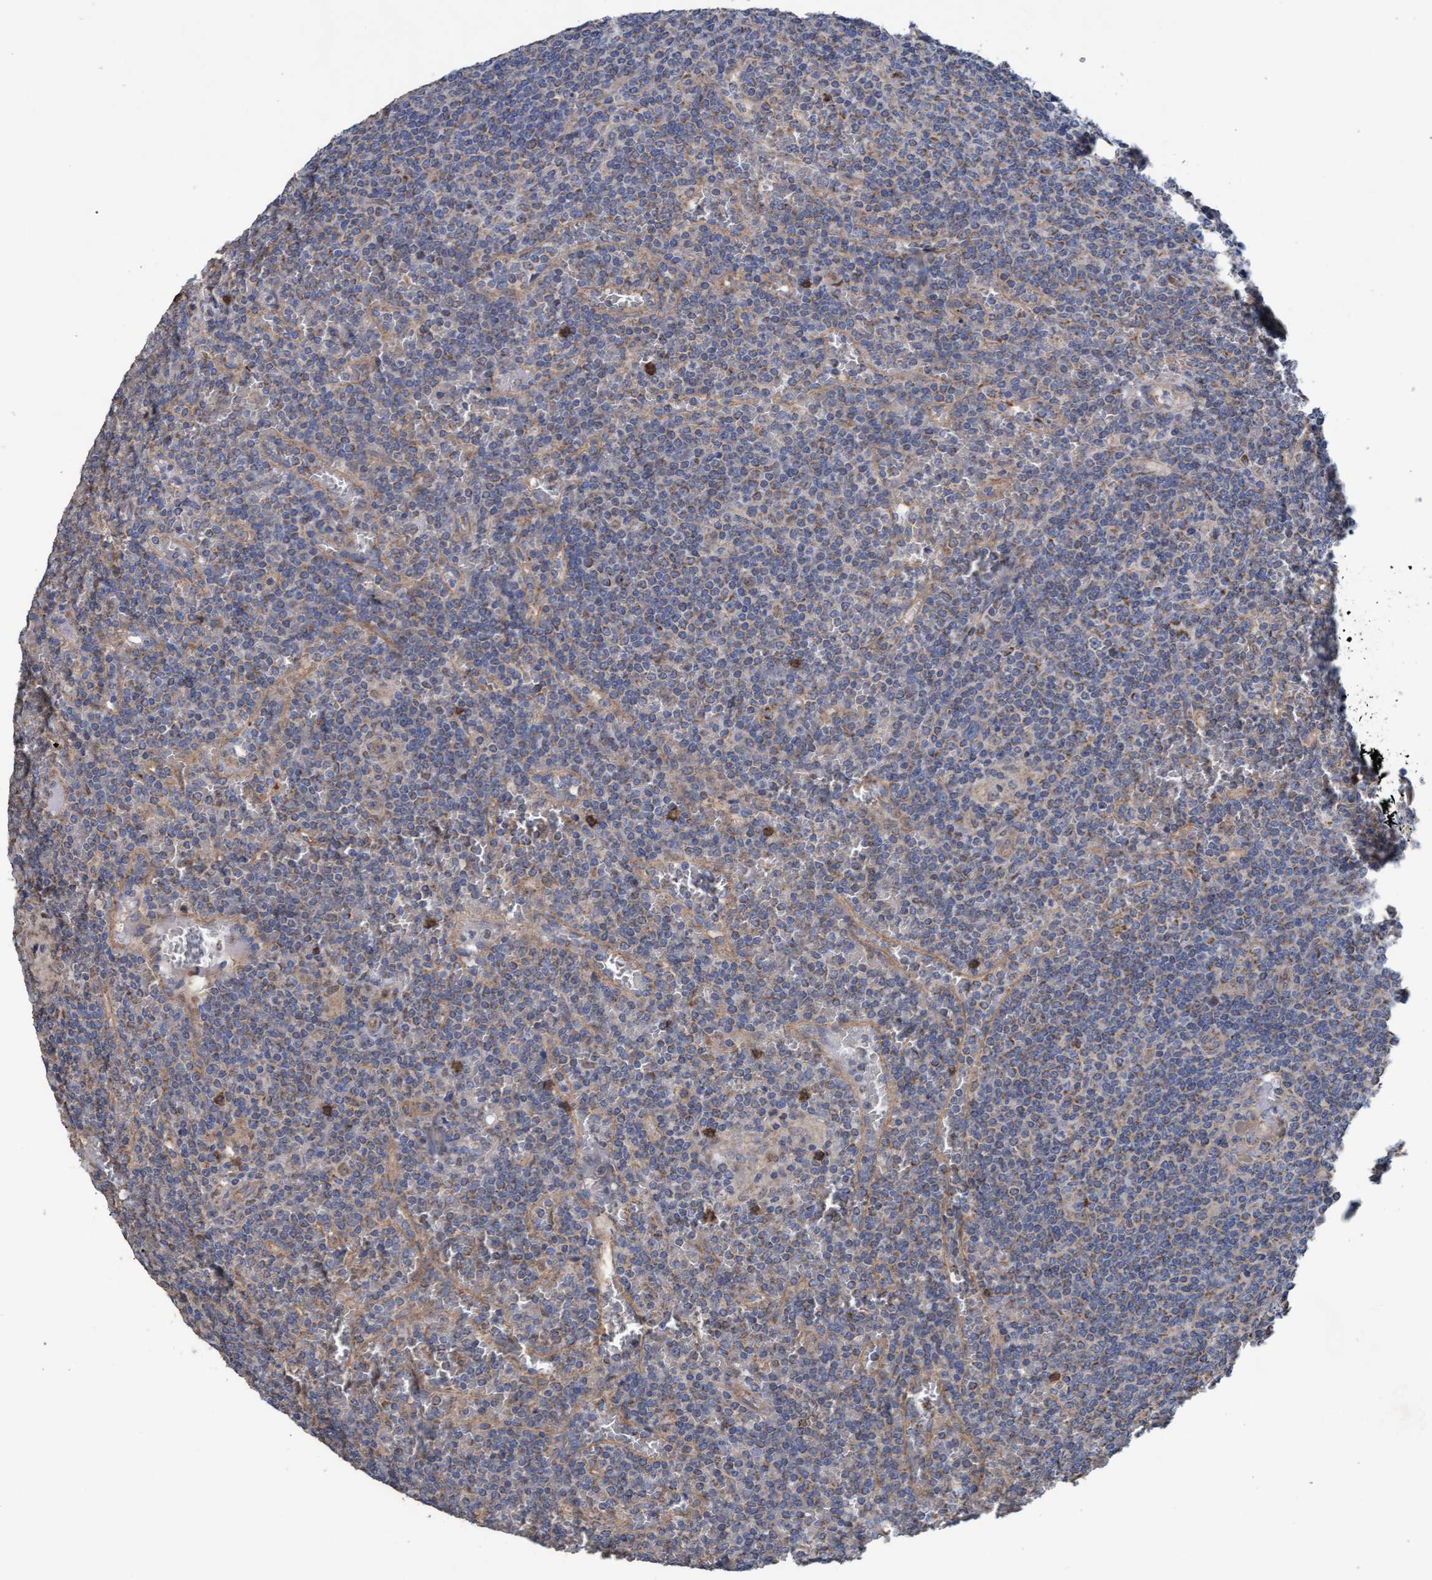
{"staining": {"intensity": "weak", "quantity": "<25%", "location": "cytoplasmic/membranous"}, "tissue": "lymphoma", "cell_type": "Tumor cells", "image_type": "cancer", "snomed": [{"axis": "morphology", "description": "Malignant lymphoma, non-Hodgkin's type, Low grade"}, {"axis": "topography", "description": "Spleen"}], "caption": "Human malignant lymphoma, non-Hodgkin's type (low-grade) stained for a protein using IHC displays no staining in tumor cells.", "gene": "MRPL38", "patient": {"sex": "female", "age": 19}}